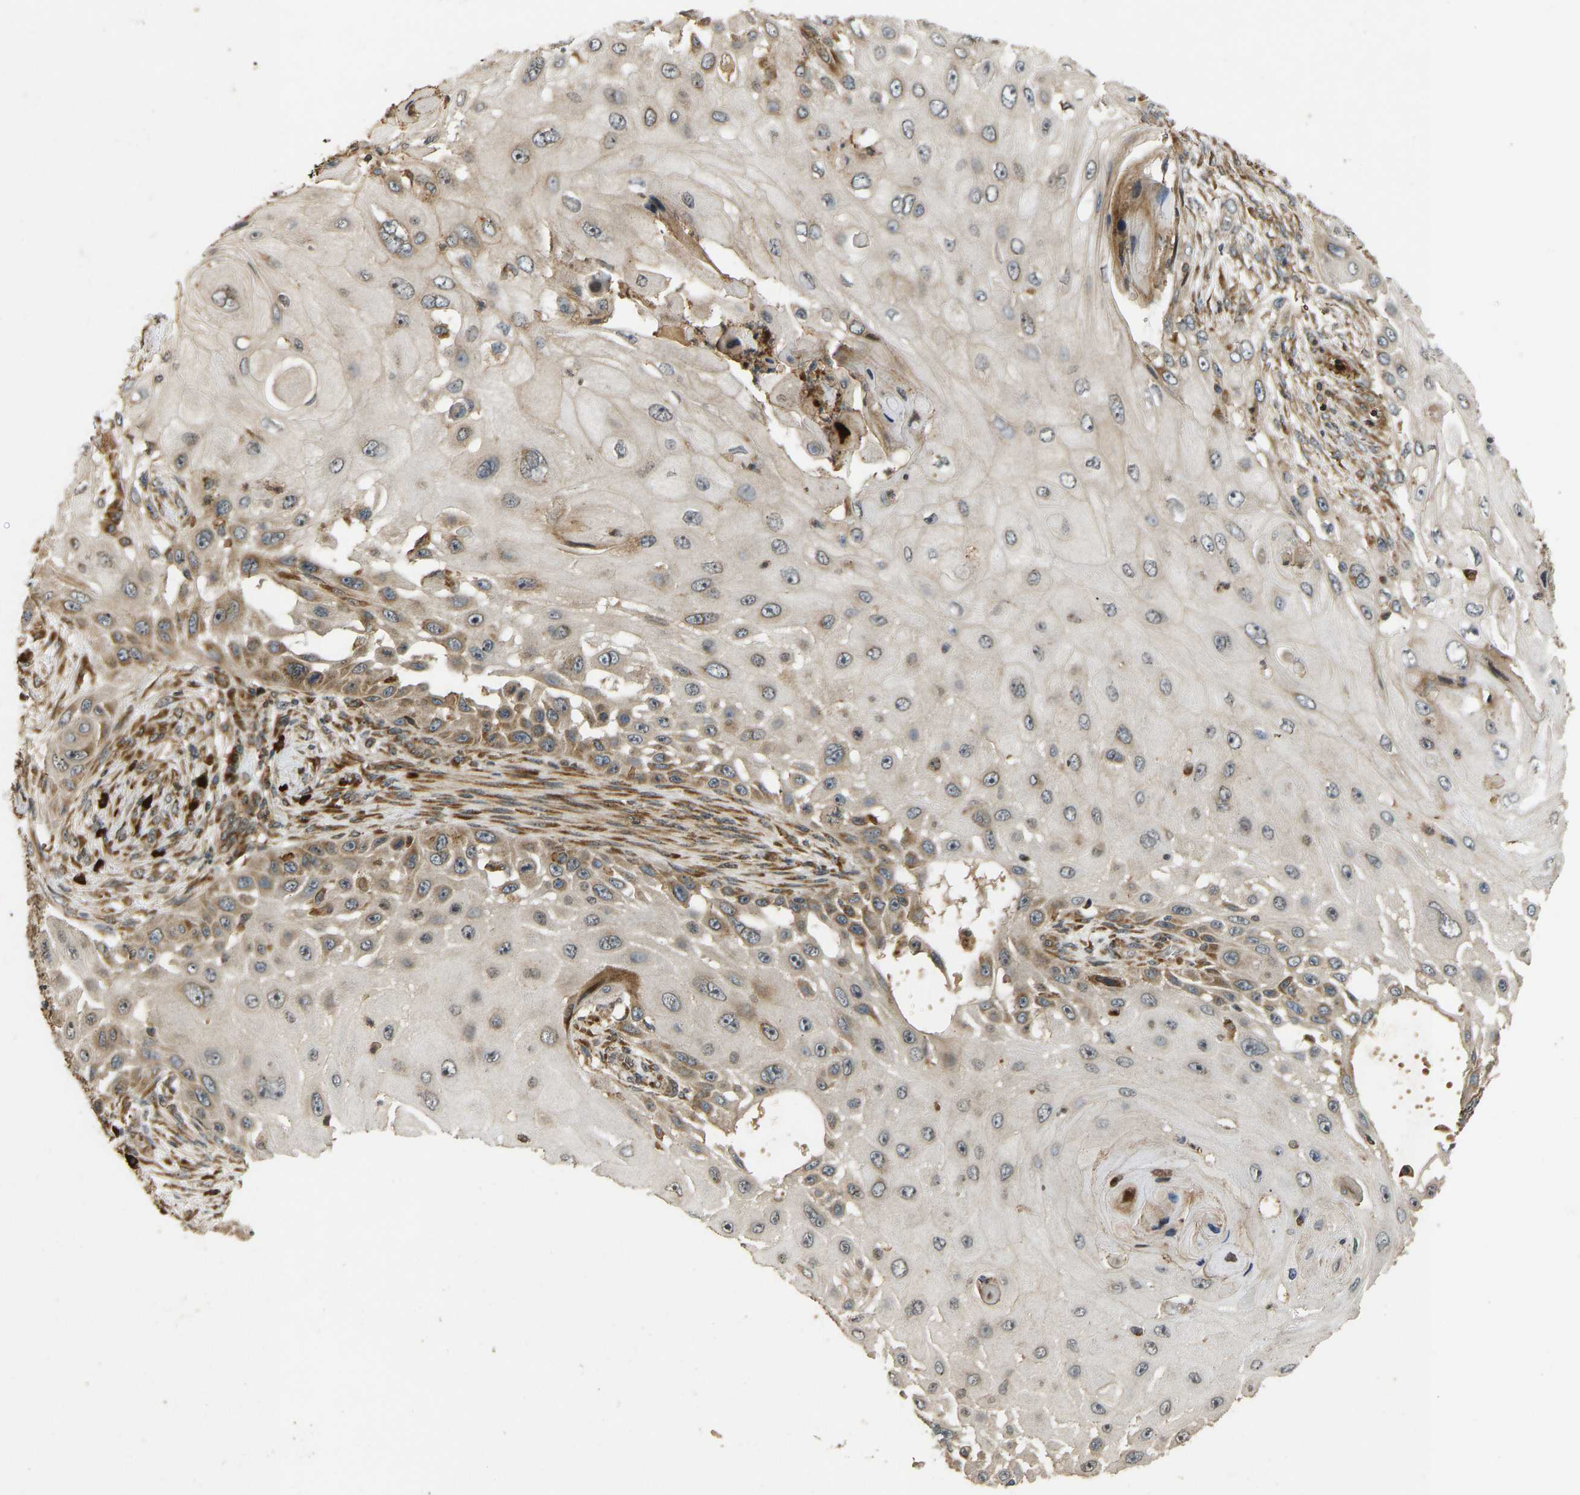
{"staining": {"intensity": "moderate", "quantity": "25%-75%", "location": "cytoplasmic/membranous"}, "tissue": "skin cancer", "cell_type": "Tumor cells", "image_type": "cancer", "snomed": [{"axis": "morphology", "description": "Squamous cell carcinoma, NOS"}, {"axis": "topography", "description": "Skin"}], "caption": "IHC micrograph of neoplastic tissue: human skin cancer stained using IHC exhibits medium levels of moderate protein expression localized specifically in the cytoplasmic/membranous of tumor cells, appearing as a cytoplasmic/membranous brown color.", "gene": "RPN2", "patient": {"sex": "female", "age": 44}}